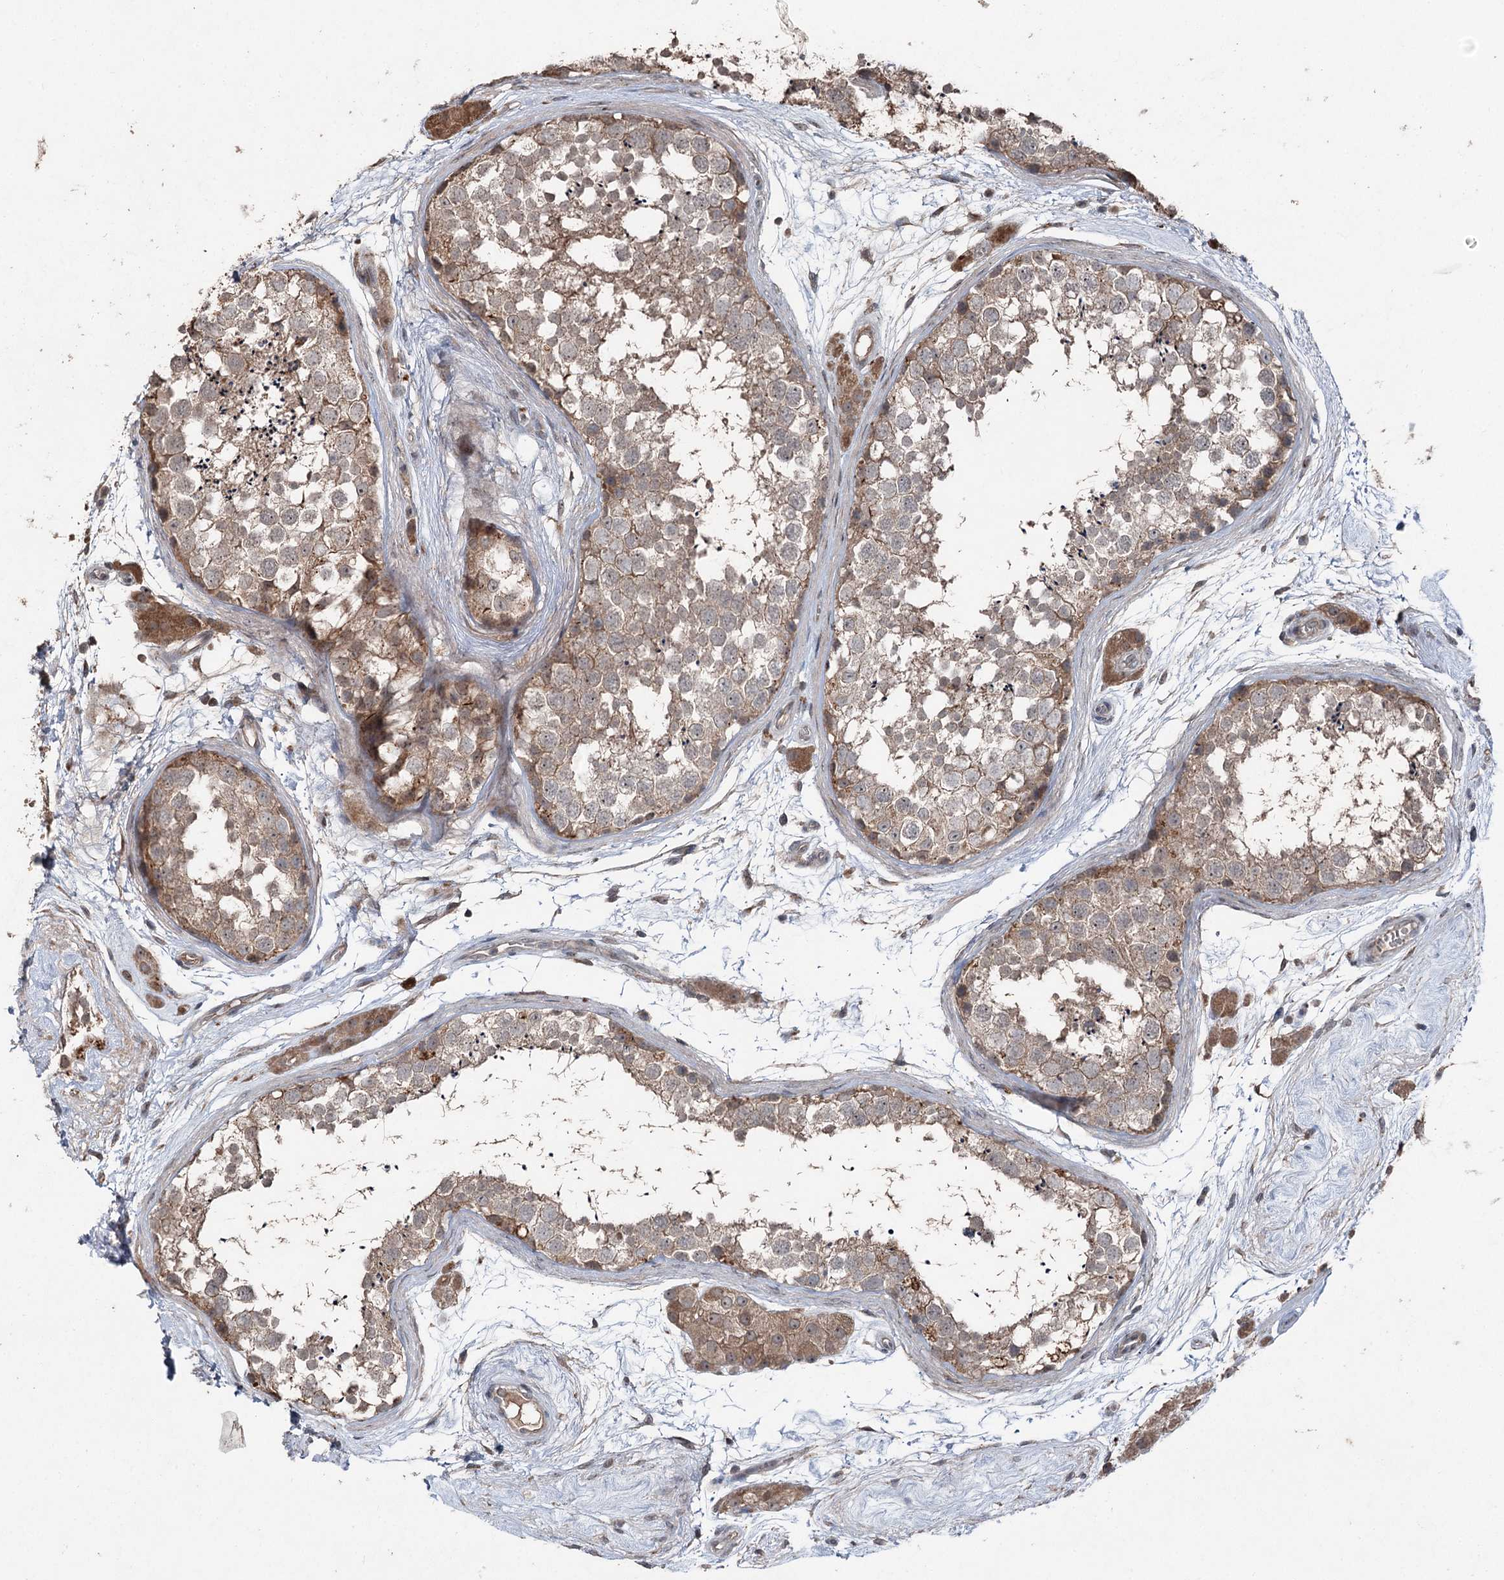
{"staining": {"intensity": "weak", "quantity": ">75%", "location": "cytoplasmic/membranous"}, "tissue": "testis", "cell_type": "Cells in seminiferous ducts", "image_type": "normal", "snomed": [{"axis": "morphology", "description": "Normal tissue, NOS"}, {"axis": "topography", "description": "Testis"}], "caption": "The micrograph demonstrates a brown stain indicating the presence of a protein in the cytoplasmic/membranous of cells in seminiferous ducts in testis. Immunohistochemistry stains the protein of interest in brown and the nuclei are stained blue.", "gene": "MAPK8IP2", "patient": {"sex": "male", "age": 56}}